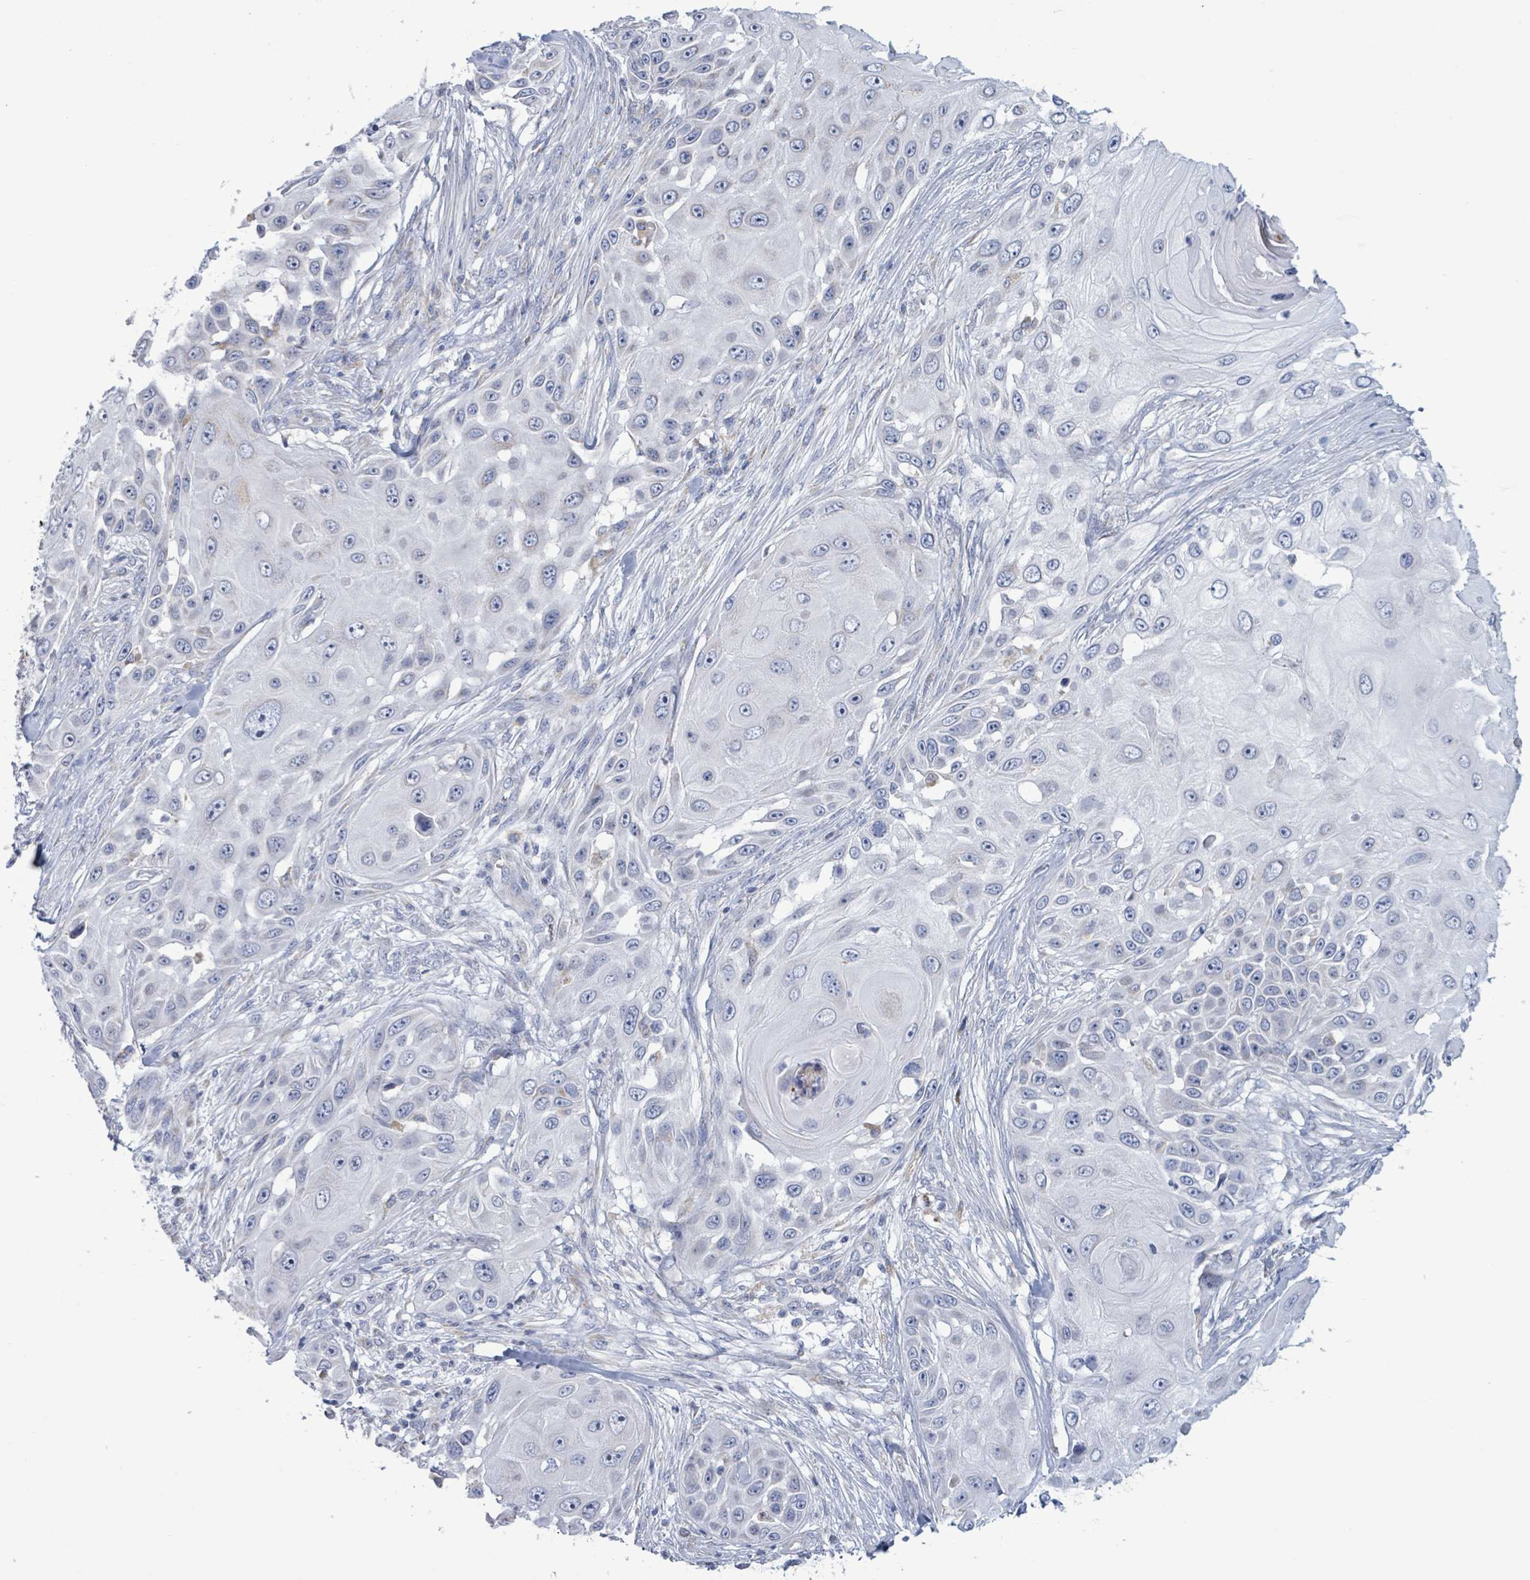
{"staining": {"intensity": "negative", "quantity": "none", "location": "none"}, "tissue": "skin cancer", "cell_type": "Tumor cells", "image_type": "cancer", "snomed": [{"axis": "morphology", "description": "Squamous cell carcinoma, NOS"}, {"axis": "topography", "description": "Skin"}], "caption": "Immunohistochemistry photomicrograph of skin cancer (squamous cell carcinoma) stained for a protein (brown), which shows no expression in tumor cells. (DAB IHC visualized using brightfield microscopy, high magnification).", "gene": "AKR1C4", "patient": {"sex": "female", "age": 44}}